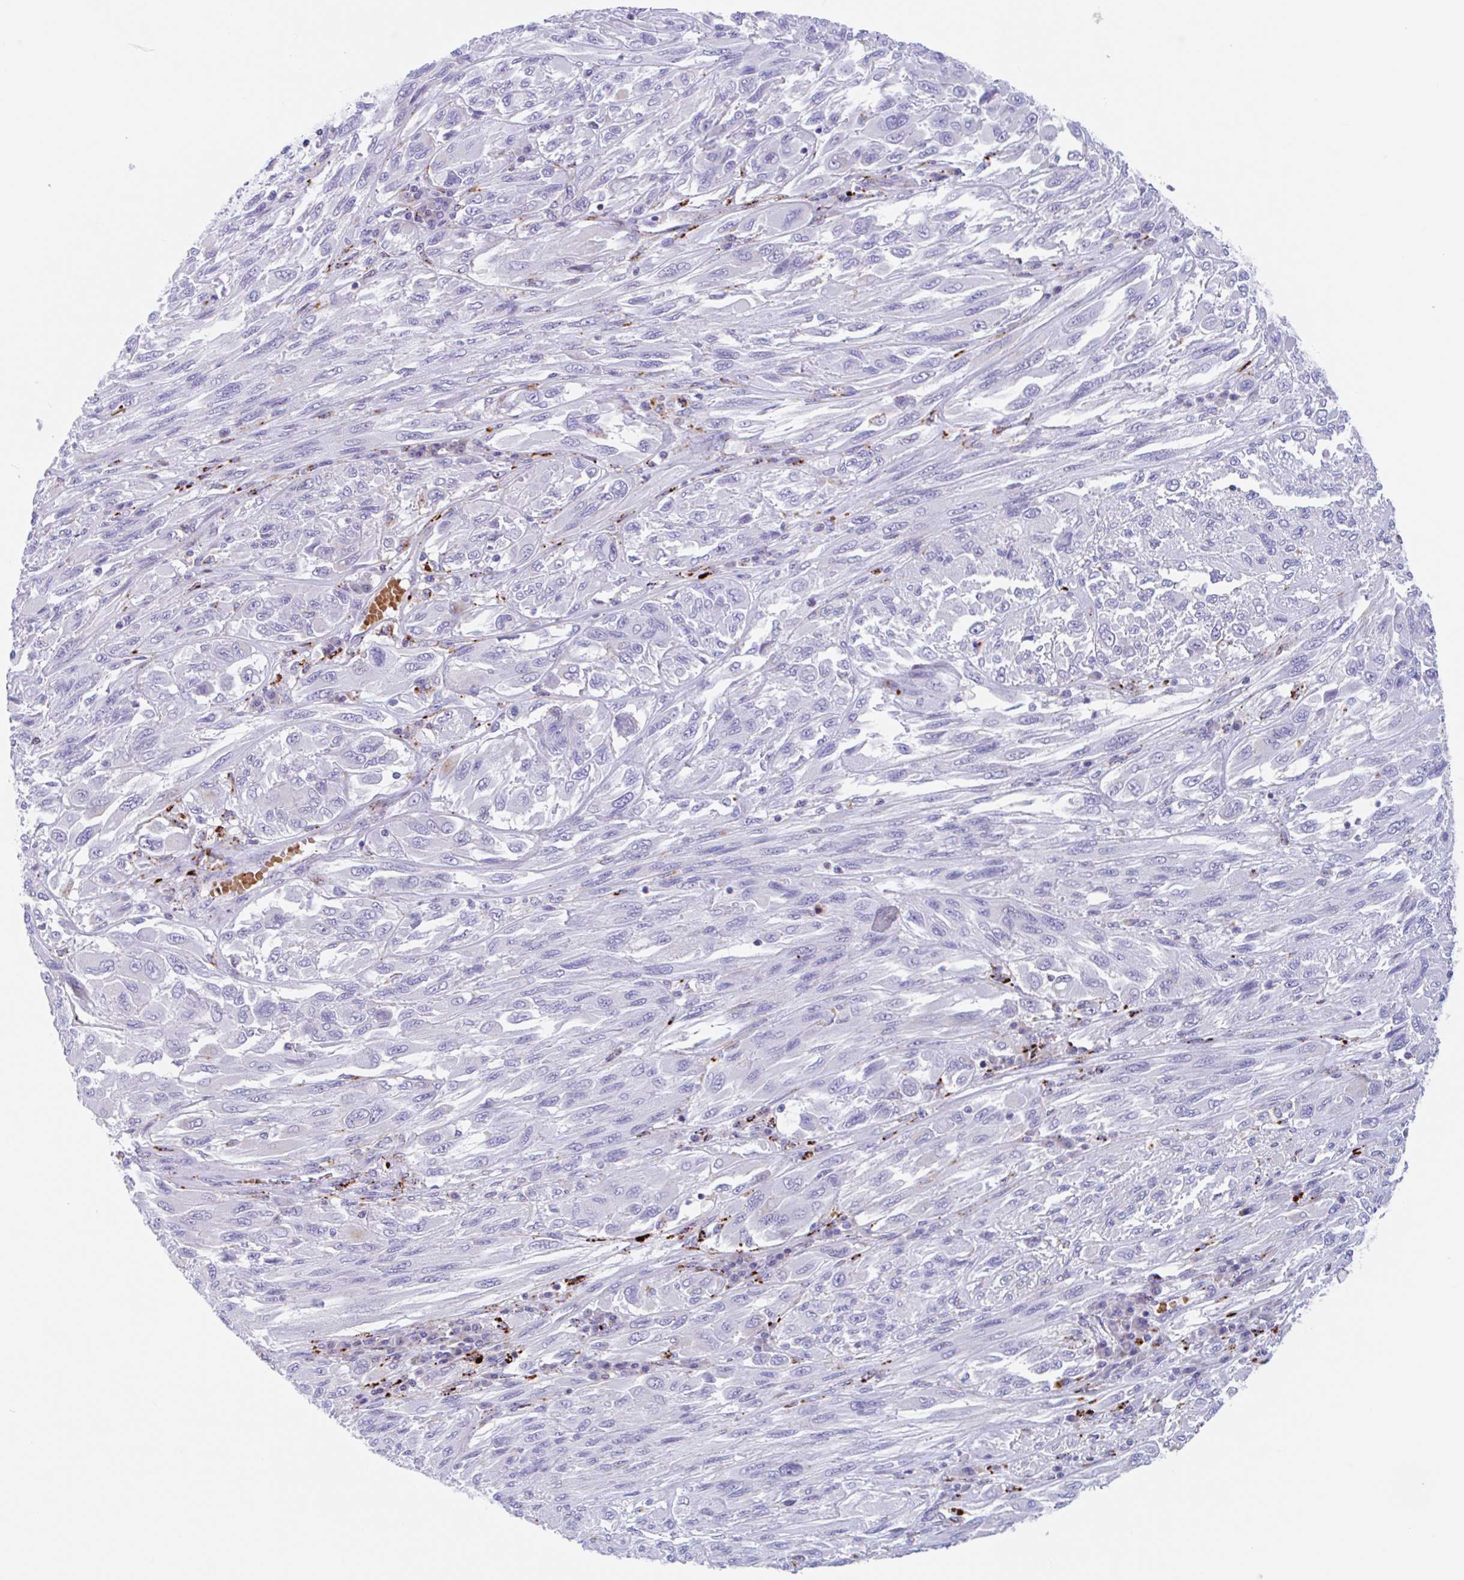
{"staining": {"intensity": "negative", "quantity": "none", "location": "none"}, "tissue": "melanoma", "cell_type": "Tumor cells", "image_type": "cancer", "snomed": [{"axis": "morphology", "description": "Malignant melanoma, NOS"}, {"axis": "topography", "description": "Skin"}], "caption": "Immunohistochemistry (IHC) histopathology image of neoplastic tissue: human melanoma stained with DAB reveals no significant protein positivity in tumor cells. The staining is performed using DAB brown chromogen with nuclei counter-stained in using hematoxylin.", "gene": "ANKRD9", "patient": {"sex": "female", "age": 91}}